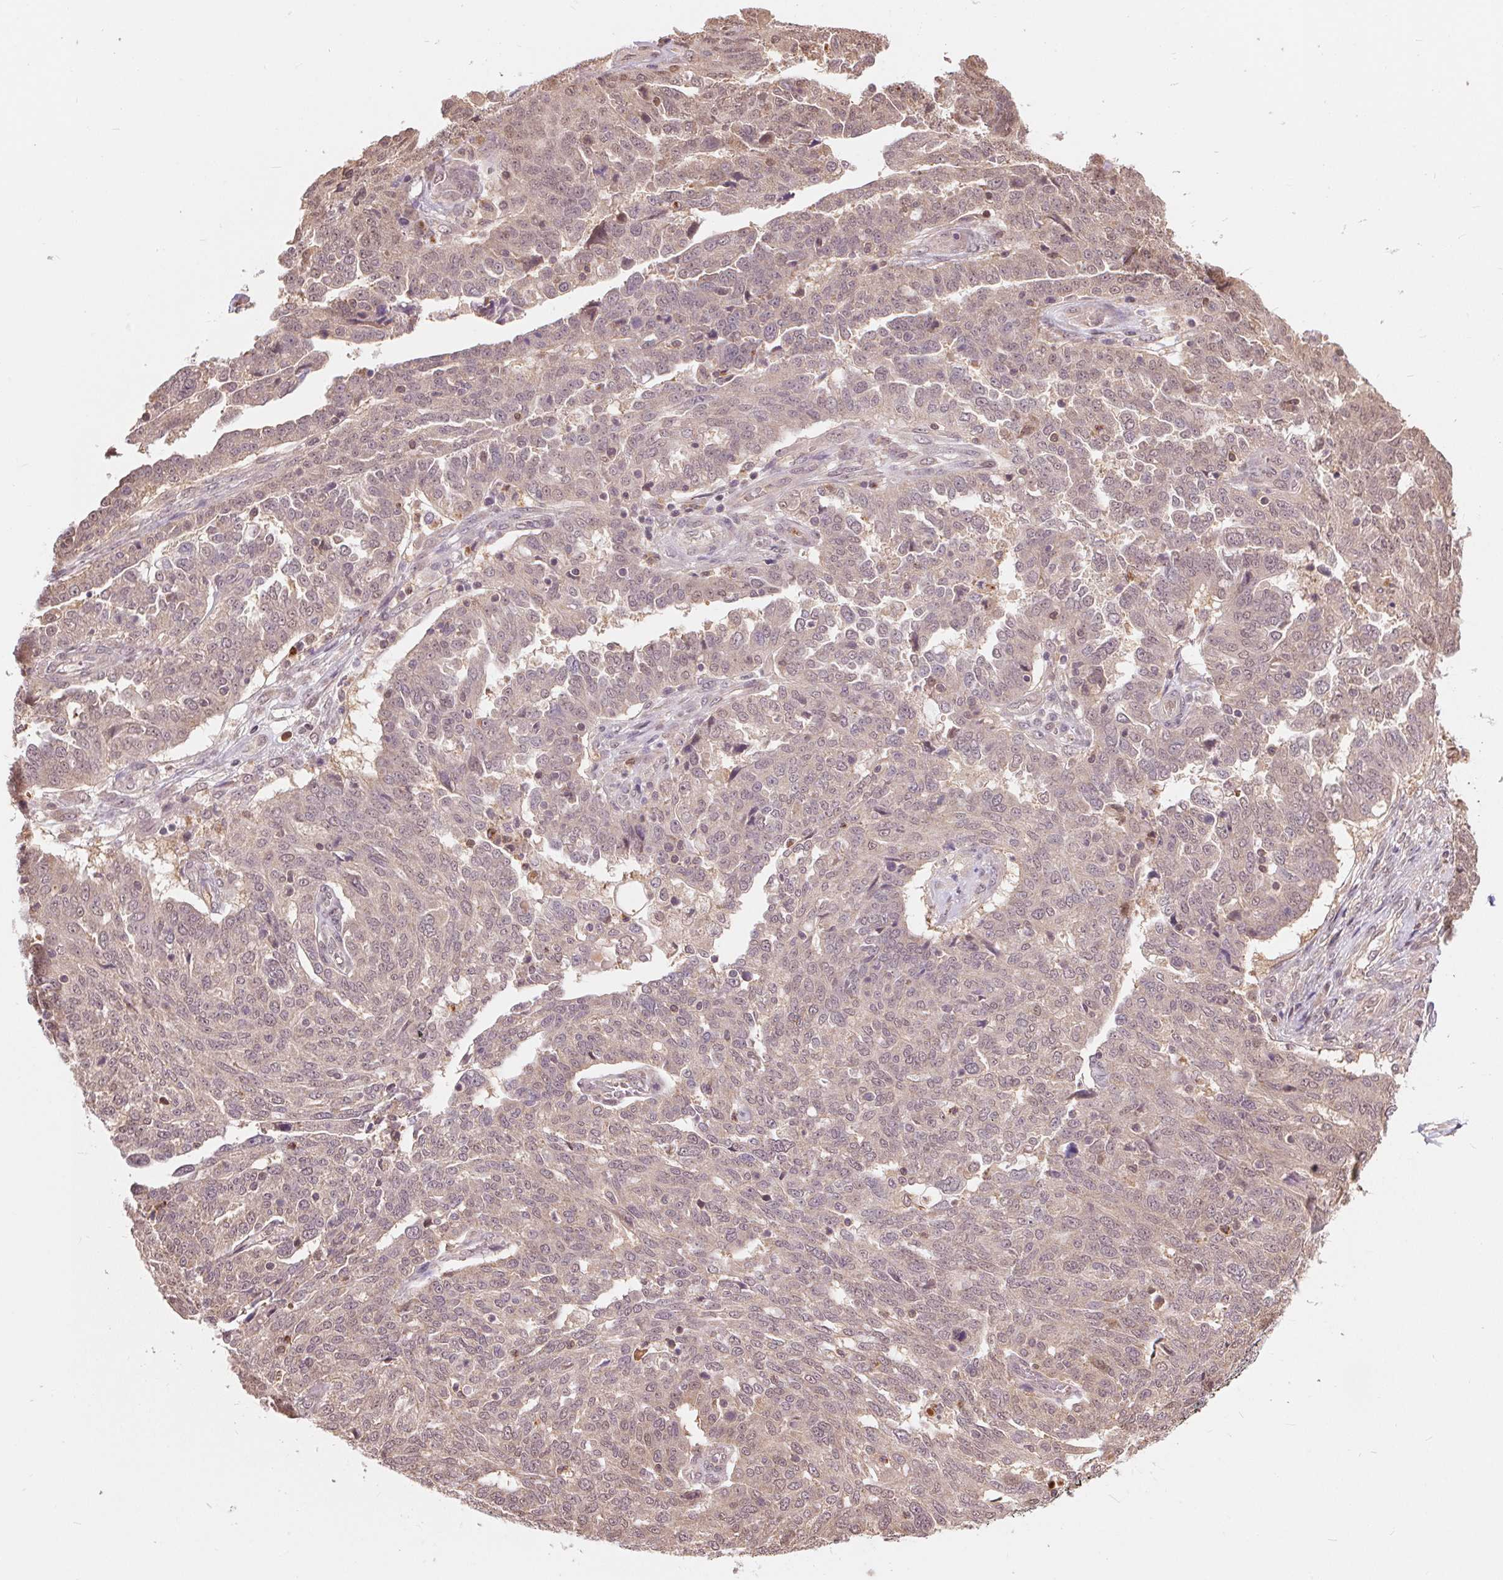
{"staining": {"intensity": "weak", "quantity": "<25%", "location": "cytoplasmic/membranous"}, "tissue": "ovarian cancer", "cell_type": "Tumor cells", "image_type": "cancer", "snomed": [{"axis": "morphology", "description": "Cystadenocarcinoma, serous, NOS"}, {"axis": "topography", "description": "Ovary"}], "caption": "Human ovarian serous cystadenocarcinoma stained for a protein using immunohistochemistry exhibits no staining in tumor cells.", "gene": "TMEM273", "patient": {"sex": "female", "age": 67}}